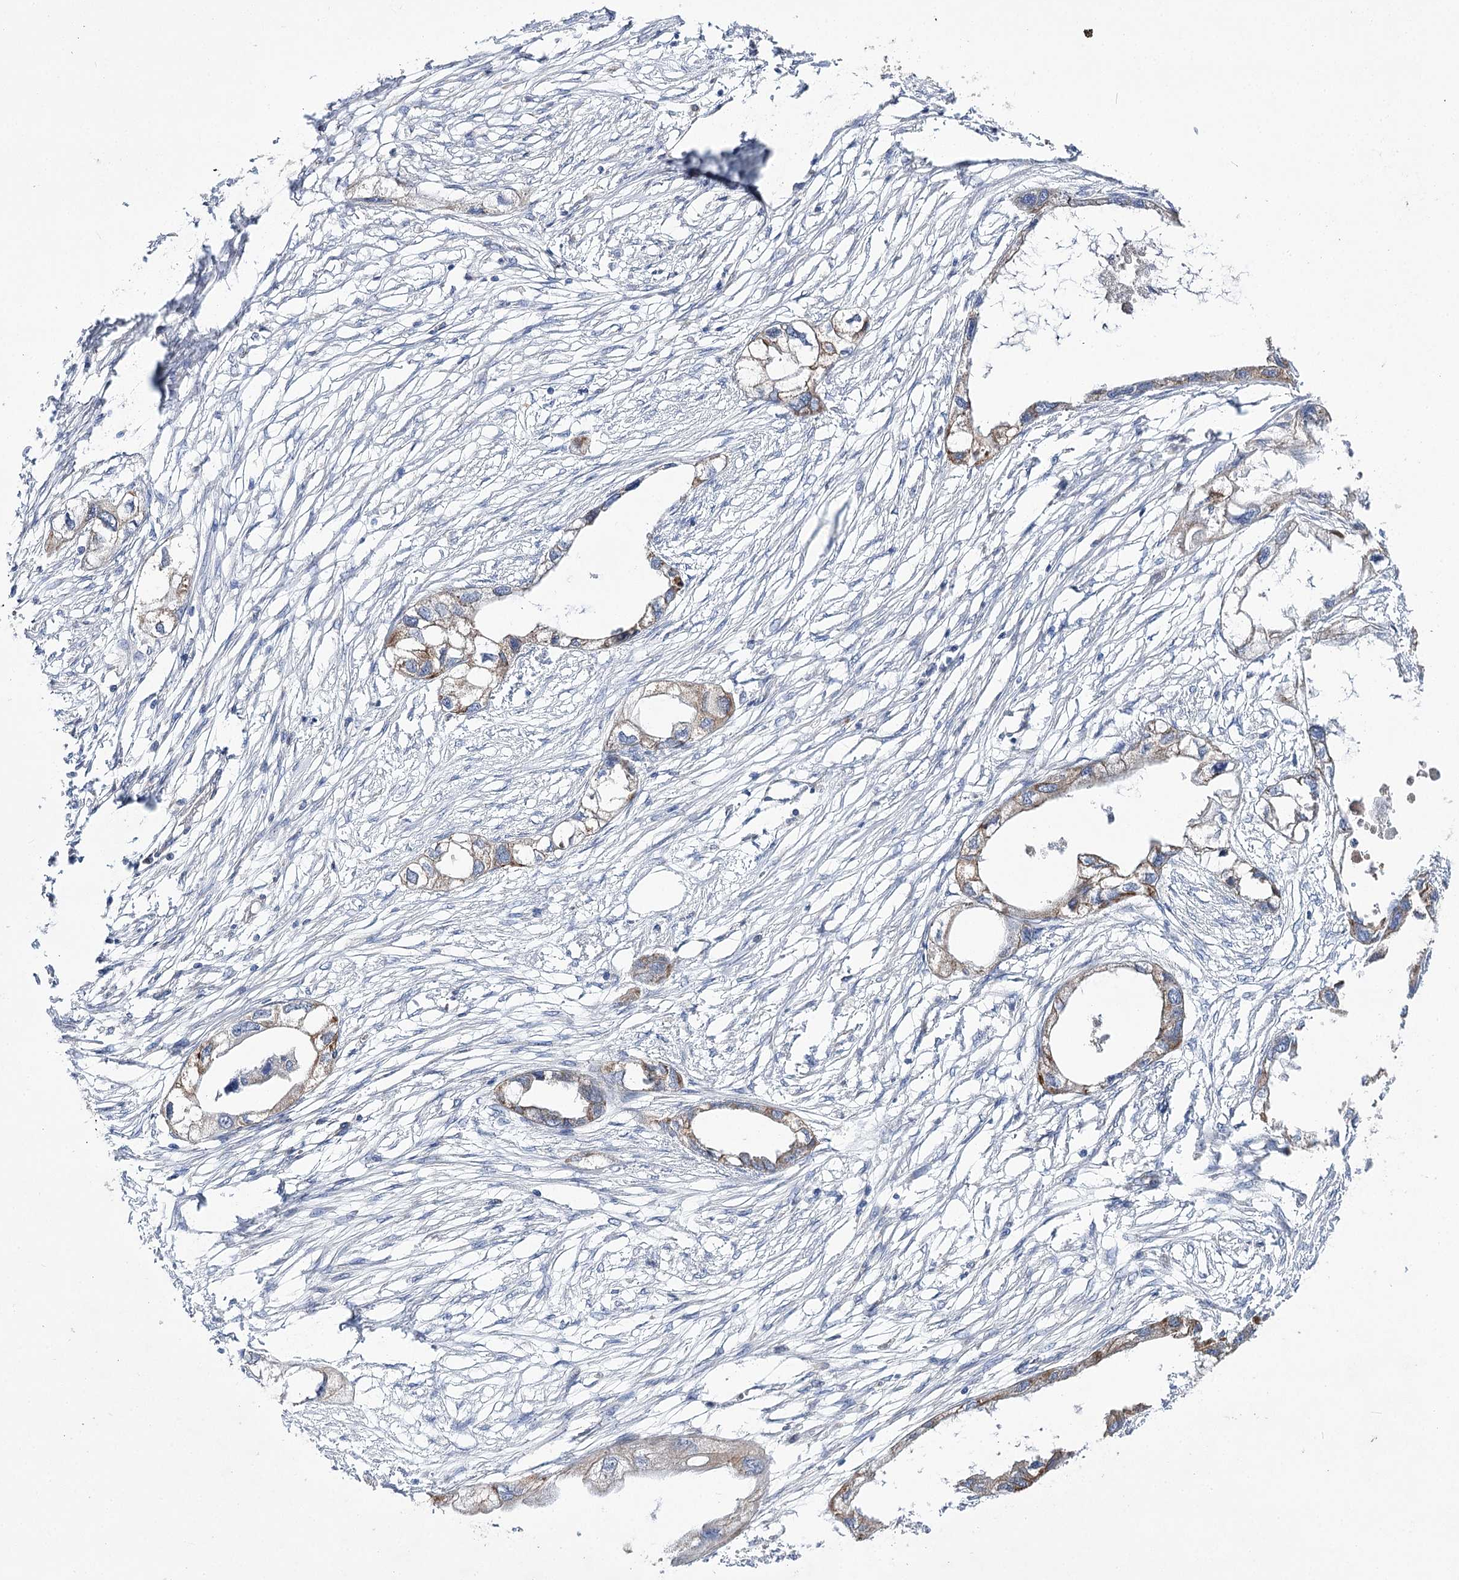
{"staining": {"intensity": "weak", "quantity": "25%-75%", "location": "cytoplasmic/membranous"}, "tissue": "endometrial cancer", "cell_type": "Tumor cells", "image_type": "cancer", "snomed": [{"axis": "morphology", "description": "Adenocarcinoma, NOS"}, {"axis": "morphology", "description": "Adenocarcinoma, metastatic, NOS"}, {"axis": "topography", "description": "Adipose tissue"}, {"axis": "topography", "description": "Endometrium"}], "caption": "Weak cytoplasmic/membranous staining is identified in approximately 25%-75% of tumor cells in endometrial cancer (metastatic adenocarcinoma). Using DAB (brown) and hematoxylin (blue) stains, captured at high magnification using brightfield microscopy.", "gene": "AURKC", "patient": {"sex": "female", "age": 67}}